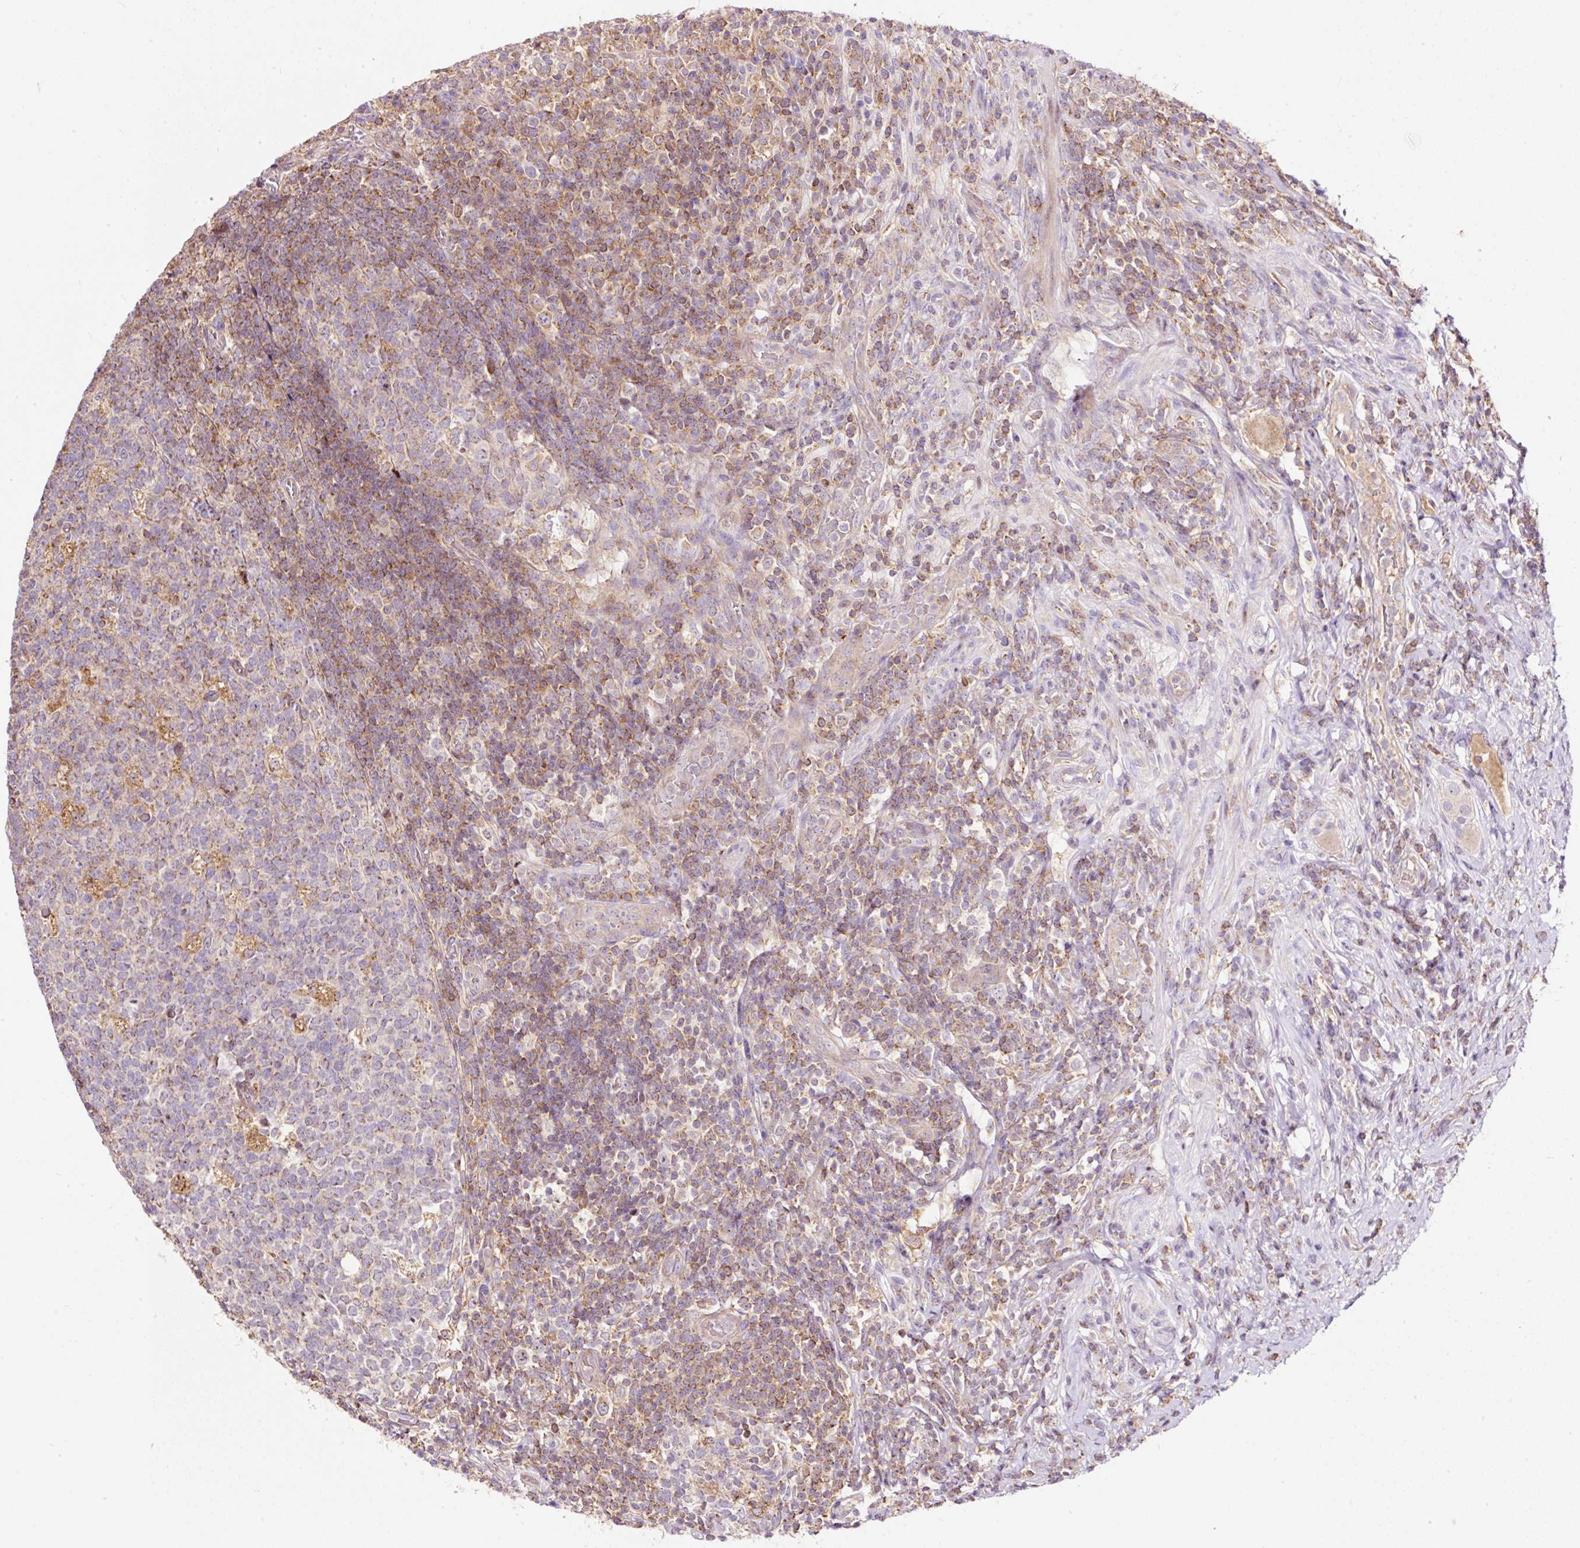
{"staining": {"intensity": "moderate", "quantity": ">75%", "location": "cytoplasmic/membranous"}, "tissue": "appendix", "cell_type": "Glandular cells", "image_type": "normal", "snomed": [{"axis": "morphology", "description": "Normal tissue, NOS"}, {"axis": "topography", "description": "Appendix"}], "caption": "Immunohistochemistry histopathology image of unremarkable appendix: human appendix stained using immunohistochemistry demonstrates medium levels of moderate protein expression localized specifically in the cytoplasmic/membranous of glandular cells, appearing as a cytoplasmic/membranous brown color.", "gene": "BOLA3", "patient": {"sex": "female", "age": 43}}